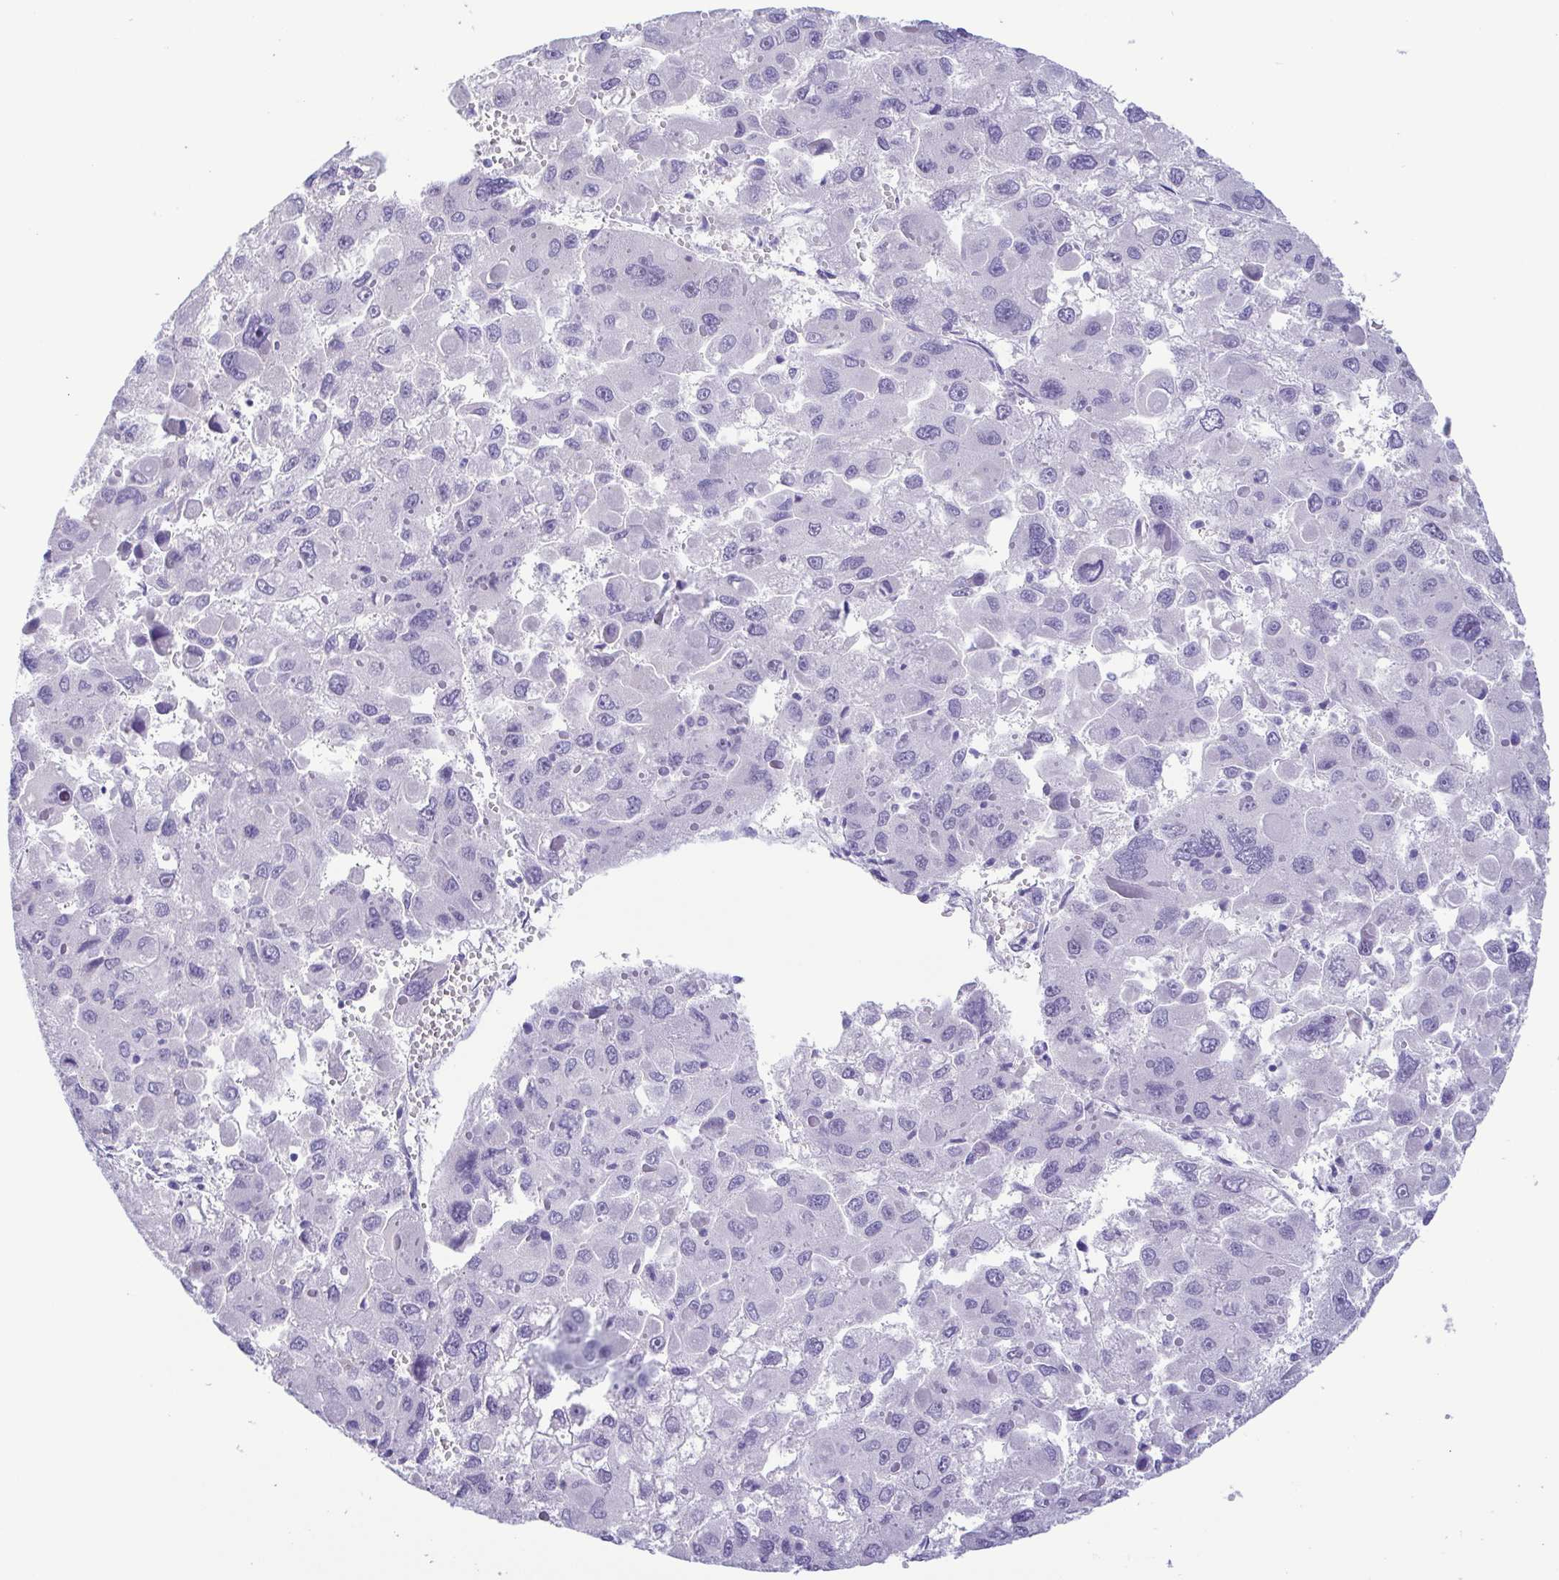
{"staining": {"intensity": "negative", "quantity": "none", "location": "none"}, "tissue": "liver cancer", "cell_type": "Tumor cells", "image_type": "cancer", "snomed": [{"axis": "morphology", "description": "Carcinoma, Hepatocellular, NOS"}, {"axis": "topography", "description": "Liver"}], "caption": "A high-resolution photomicrograph shows immunohistochemistry (IHC) staining of liver cancer (hepatocellular carcinoma), which reveals no significant expression in tumor cells. Brightfield microscopy of IHC stained with DAB (3,3'-diaminobenzidine) (brown) and hematoxylin (blue), captured at high magnification.", "gene": "MYL7", "patient": {"sex": "female", "age": 41}}